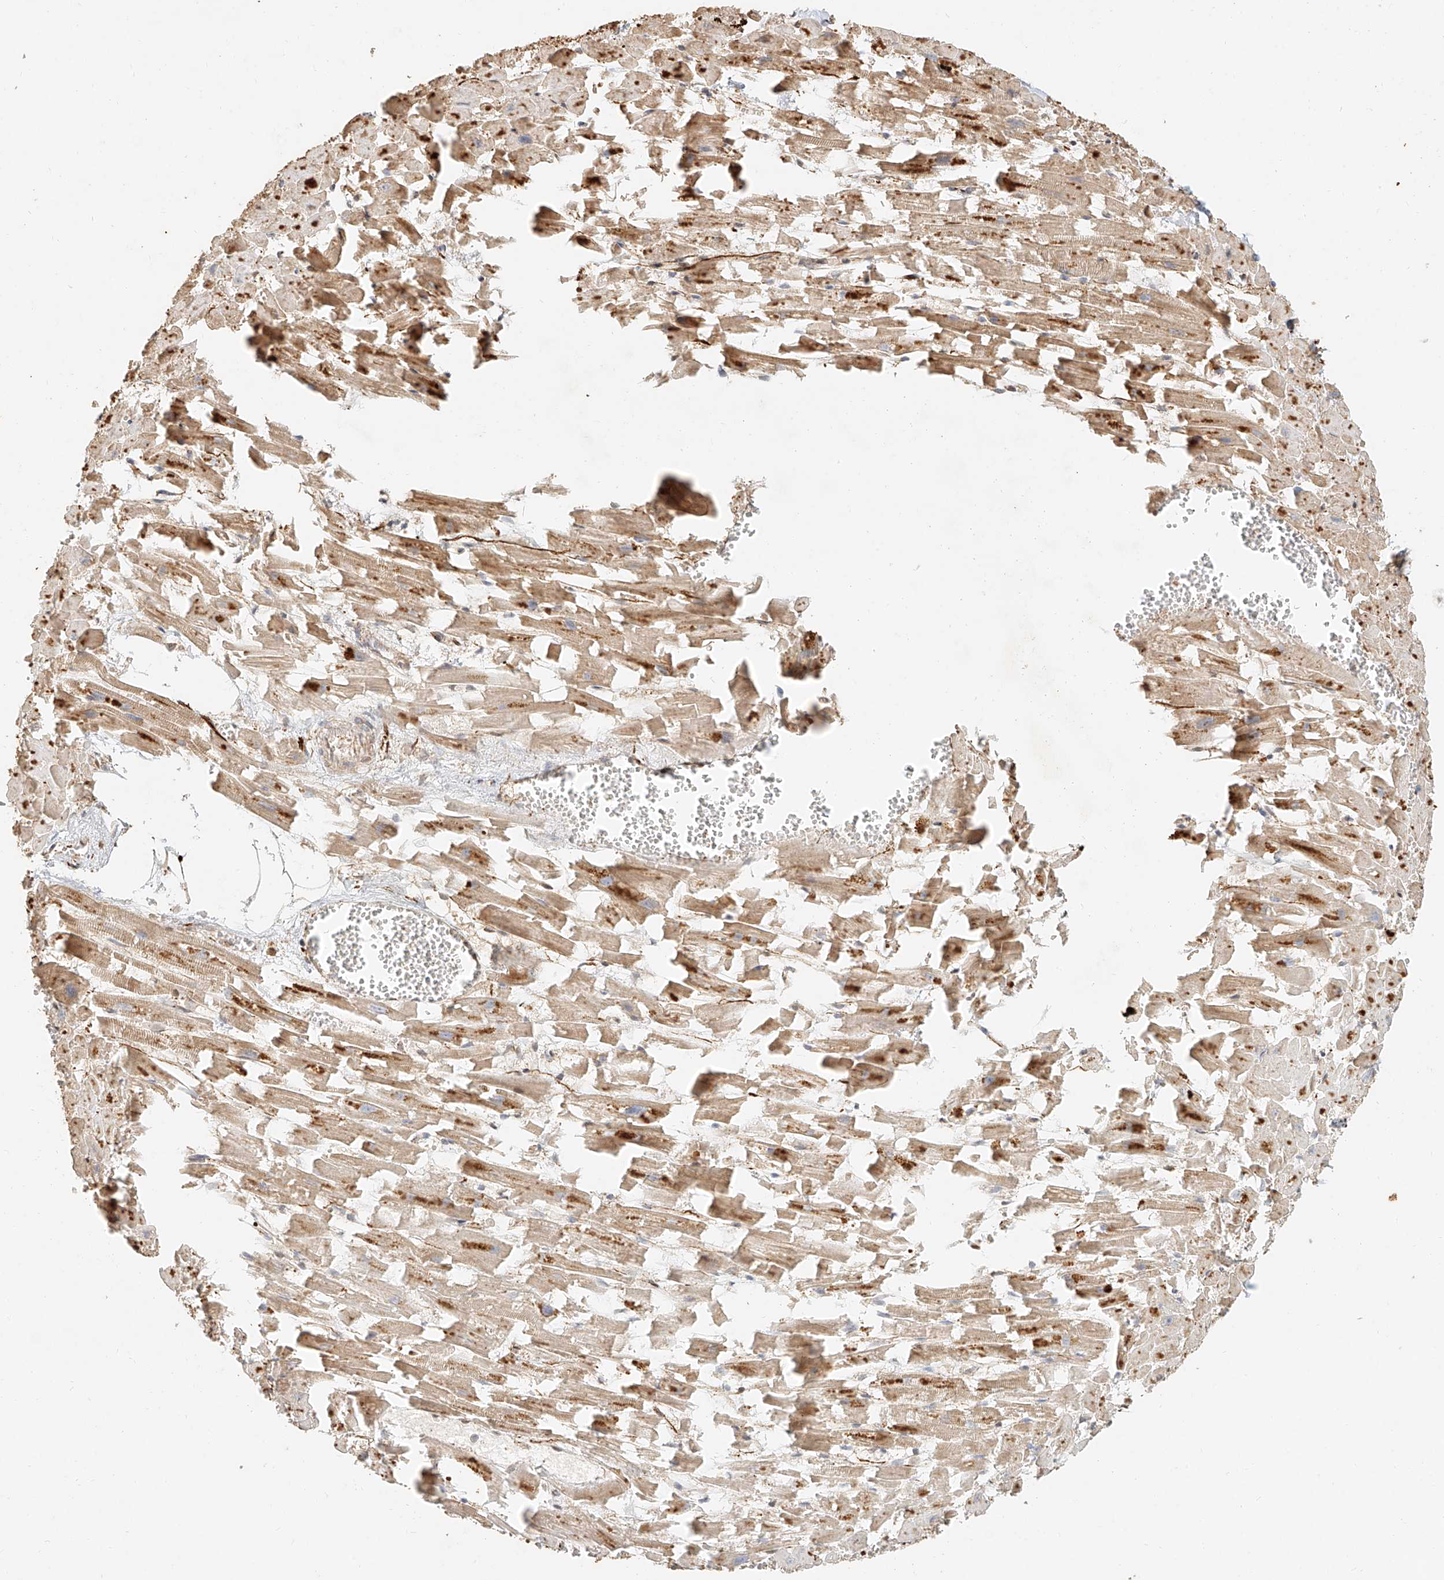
{"staining": {"intensity": "moderate", "quantity": ">75%", "location": "cytoplasmic/membranous"}, "tissue": "heart muscle", "cell_type": "Cardiomyocytes", "image_type": "normal", "snomed": [{"axis": "morphology", "description": "Normal tissue, NOS"}, {"axis": "topography", "description": "Heart"}], "caption": "Brown immunohistochemical staining in normal human heart muscle reveals moderate cytoplasmic/membranous expression in about >75% of cardiomyocytes.", "gene": "NAP1L1", "patient": {"sex": "female", "age": 64}}